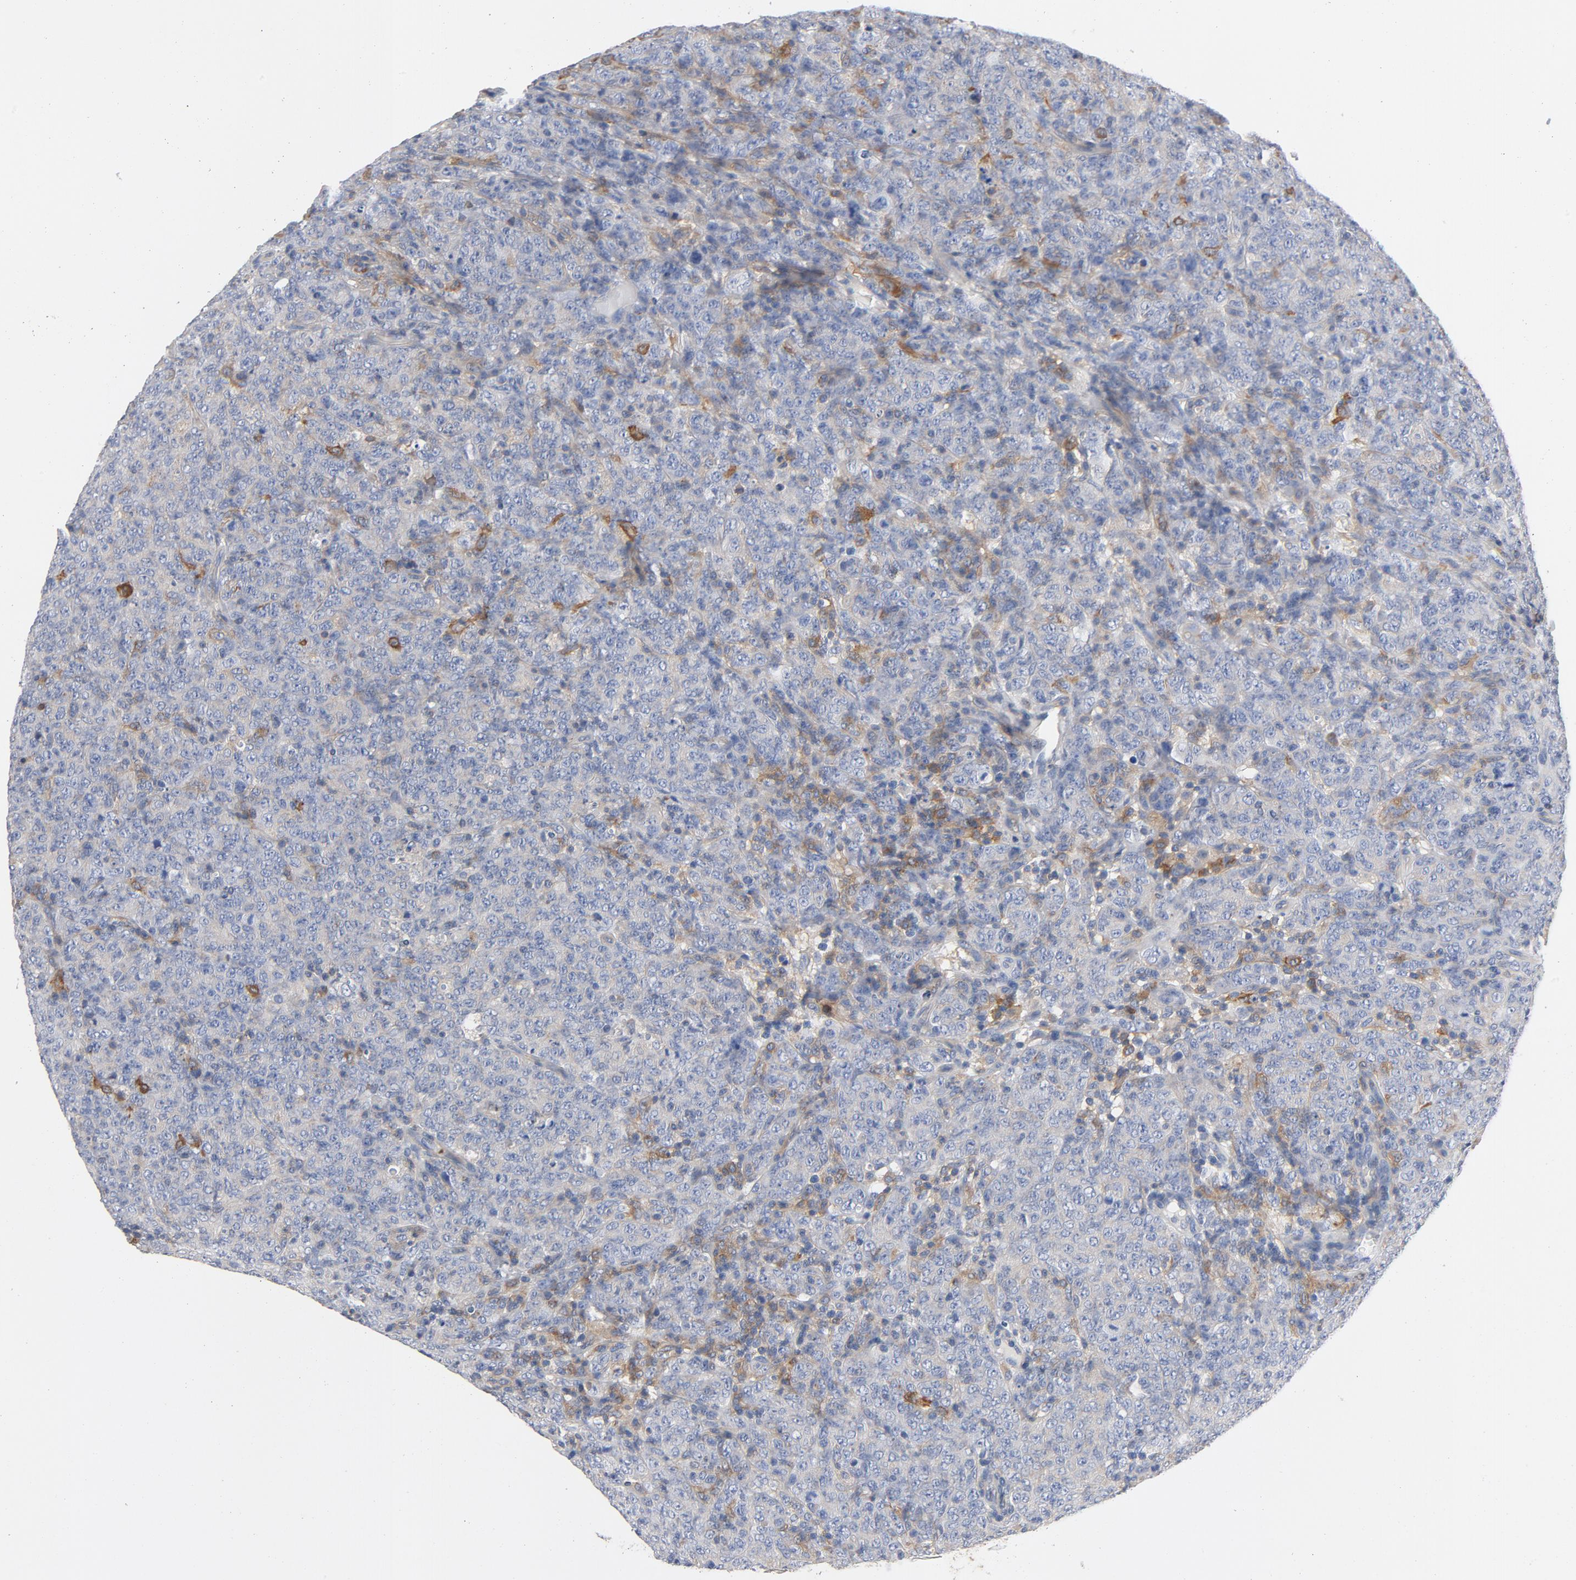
{"staining": {"intensity": "moderate", "quantity": "<25%", "location": "cytoplasmic/membranous"}, "tissue": "lymphoma", "cell_type": "Tumor cells", "image_type": "cancer", "snomed": [{"axis": "morphology", "description": "Malignant lymphoma, non-Hodgkin's type, High grade"}, {"axis": "topography", "description": "Tonsil"}], "caption": "Protein staining of lymphoma tissue shows moderate cytoplasmic/membranous expression in about <25% of tumor cells.", "gene": "SRC", "patient": {"sex": "female", "age": 36}}